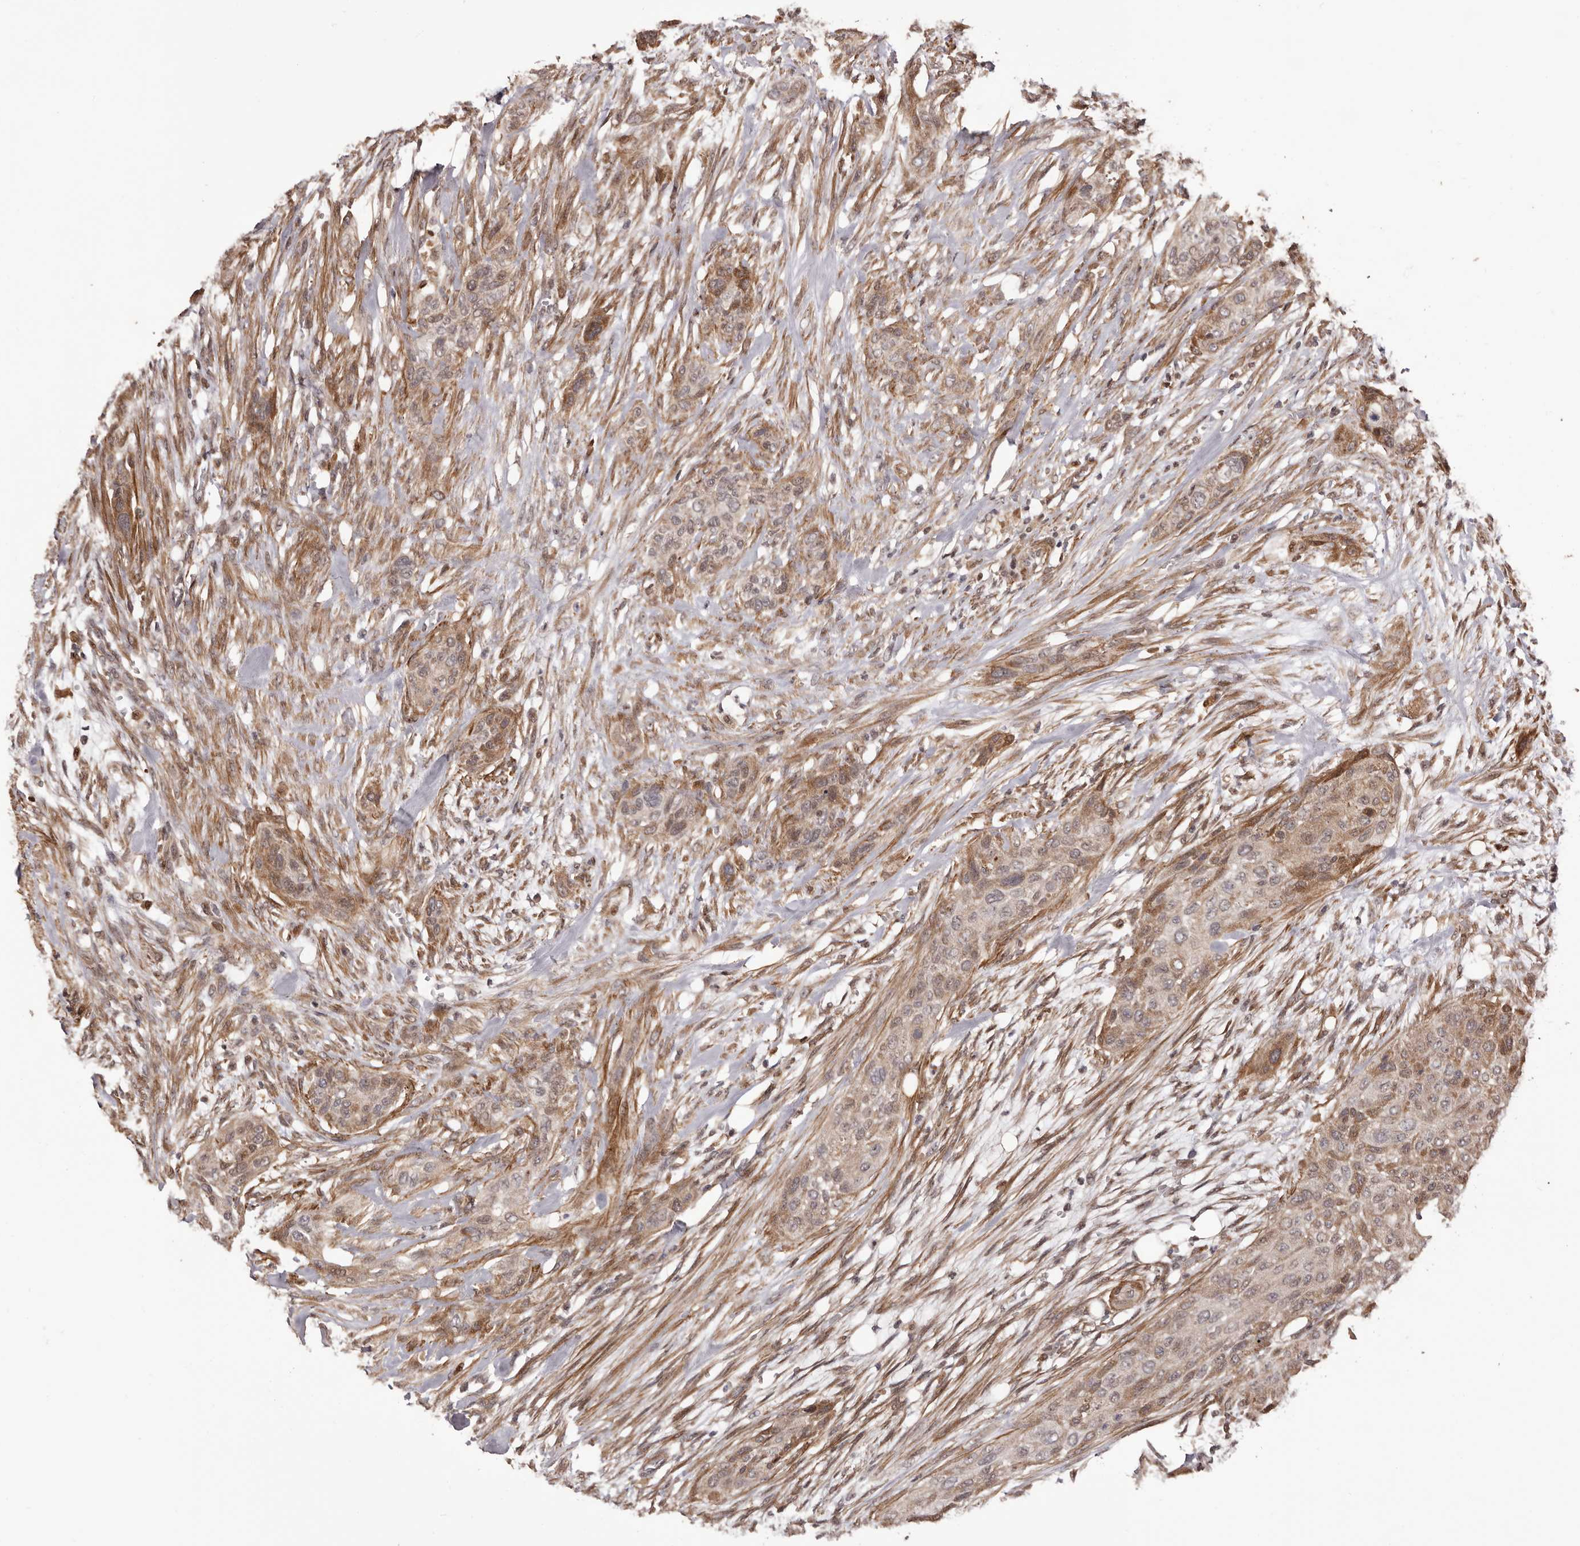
{"staining": {"intensity": "moderate", "quantity": ">75%", "location": "cytoplasmic/membranous"}, "tissue": "urothelial cancer", "cell_type": "Tumor cells", "image_type": "cancer", "snomed": [{"axis": "morphology", "description": "Urothelial carcinoma, High grade"}, {"axis": "topography", "description": "Urinary bladder"}], "caption": "DAB (3,3'-diaminobenzidine) immunohistochemical staining of urothelial cancer displays moderate cytoplasmic/membranous protein expression in about >75% of tumor cells.", "gene": "ZCCHC7", "patient": {"sex": "male", "age": 35}}